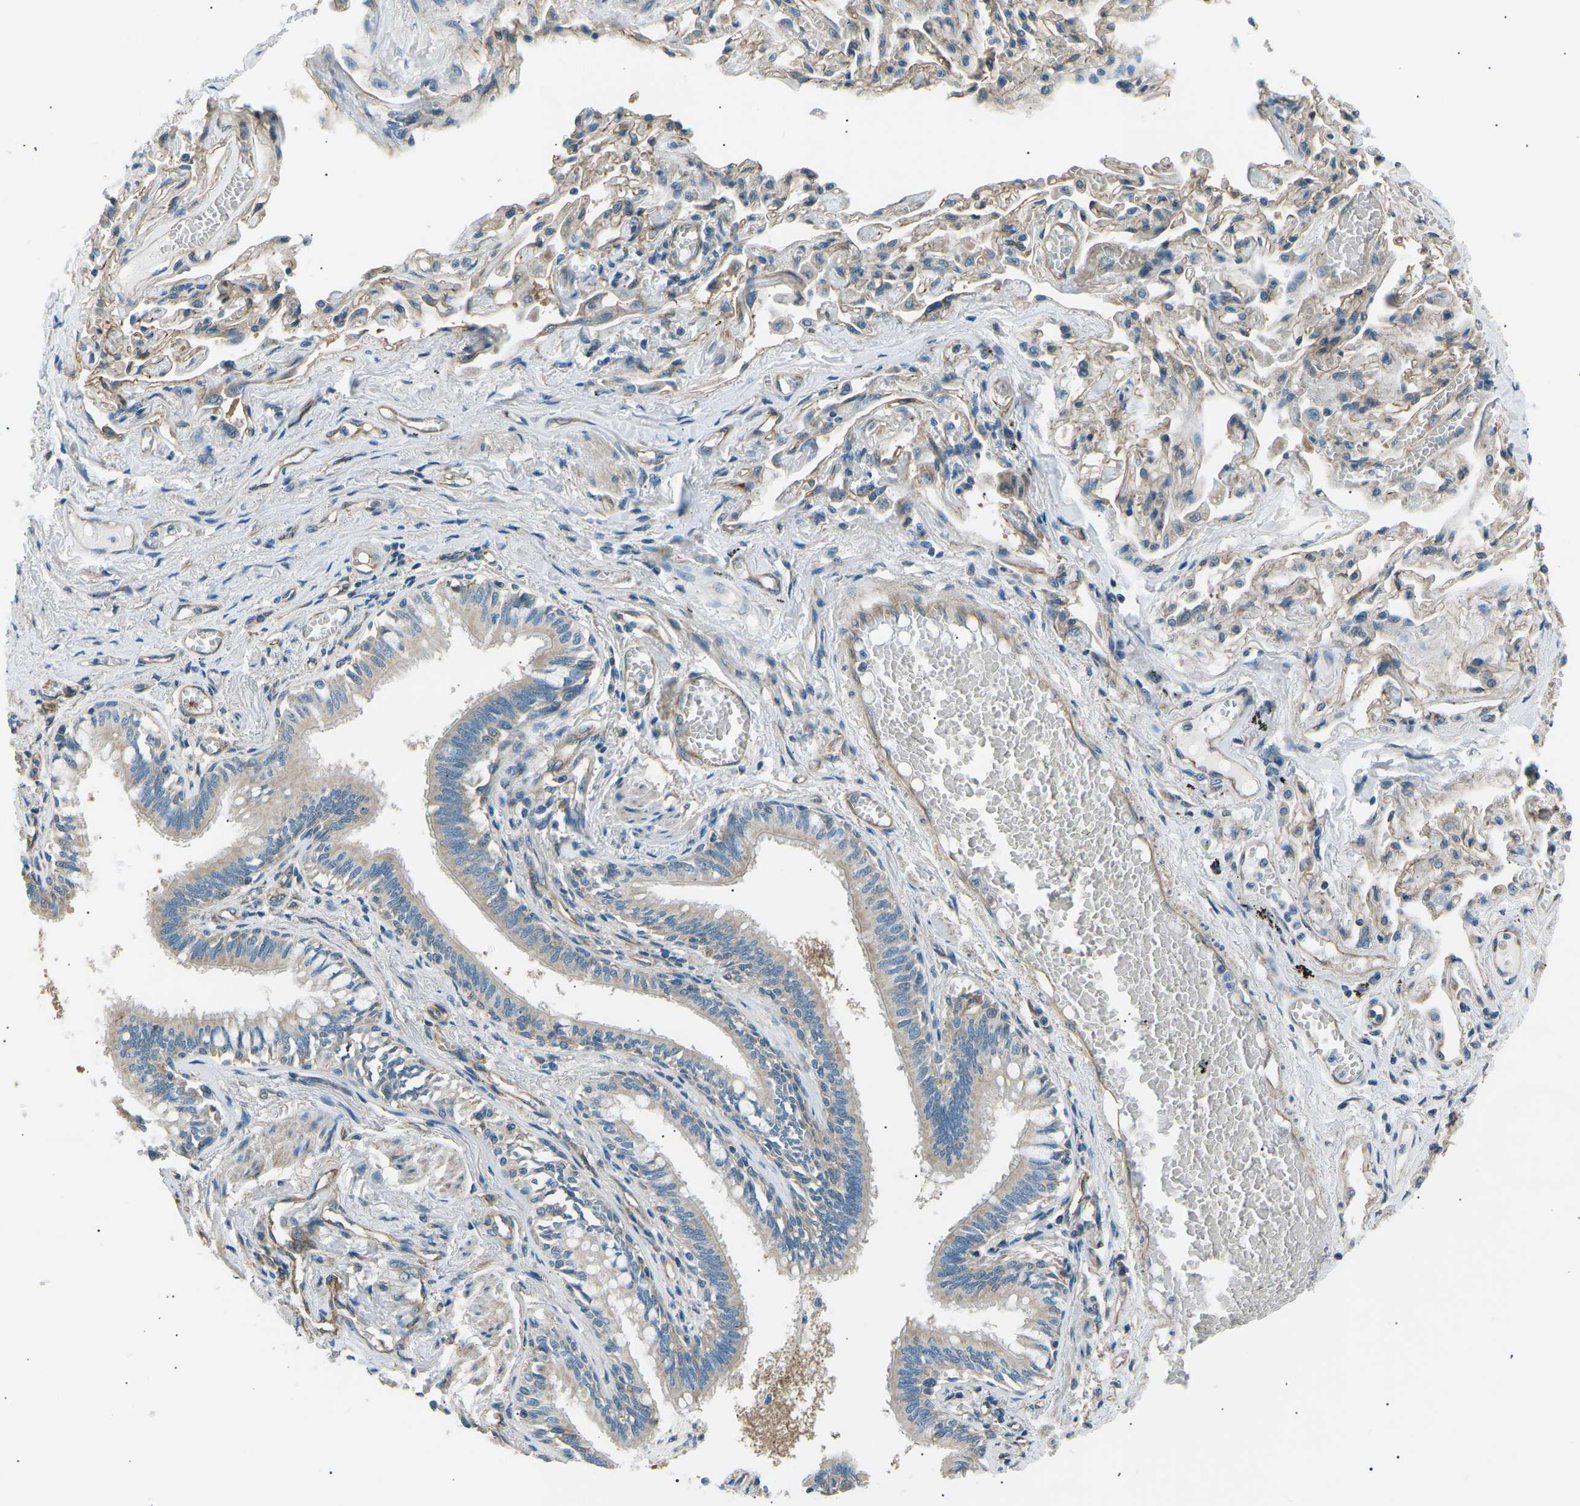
{"staining": {"intensity": "moderate", "quantity": "25%-75%", "location": "cytoplasmic/membranous"}, "tissue": "bronchus", "cell_type": "Respiratory epithelial cells", "image_type": "normal", "snomed": [{"axis": "morphology", "description": "Normal tissue, NOS"}, {"axis": "morphology", "description": "Inflammation, NOS"}, {"axis": "topography", "description": "Cartilage tissue"}, {"axis": "topography", "description": "Lung"}], "caption": "Human bronchus stained for a protein (brown) exhibits moderate cytoplasmic/membranous positive staining in about 25%-75% of respiratory epithelial cells.", "gene": "SLK", "patient": {"sex": "male", "age": 71}}